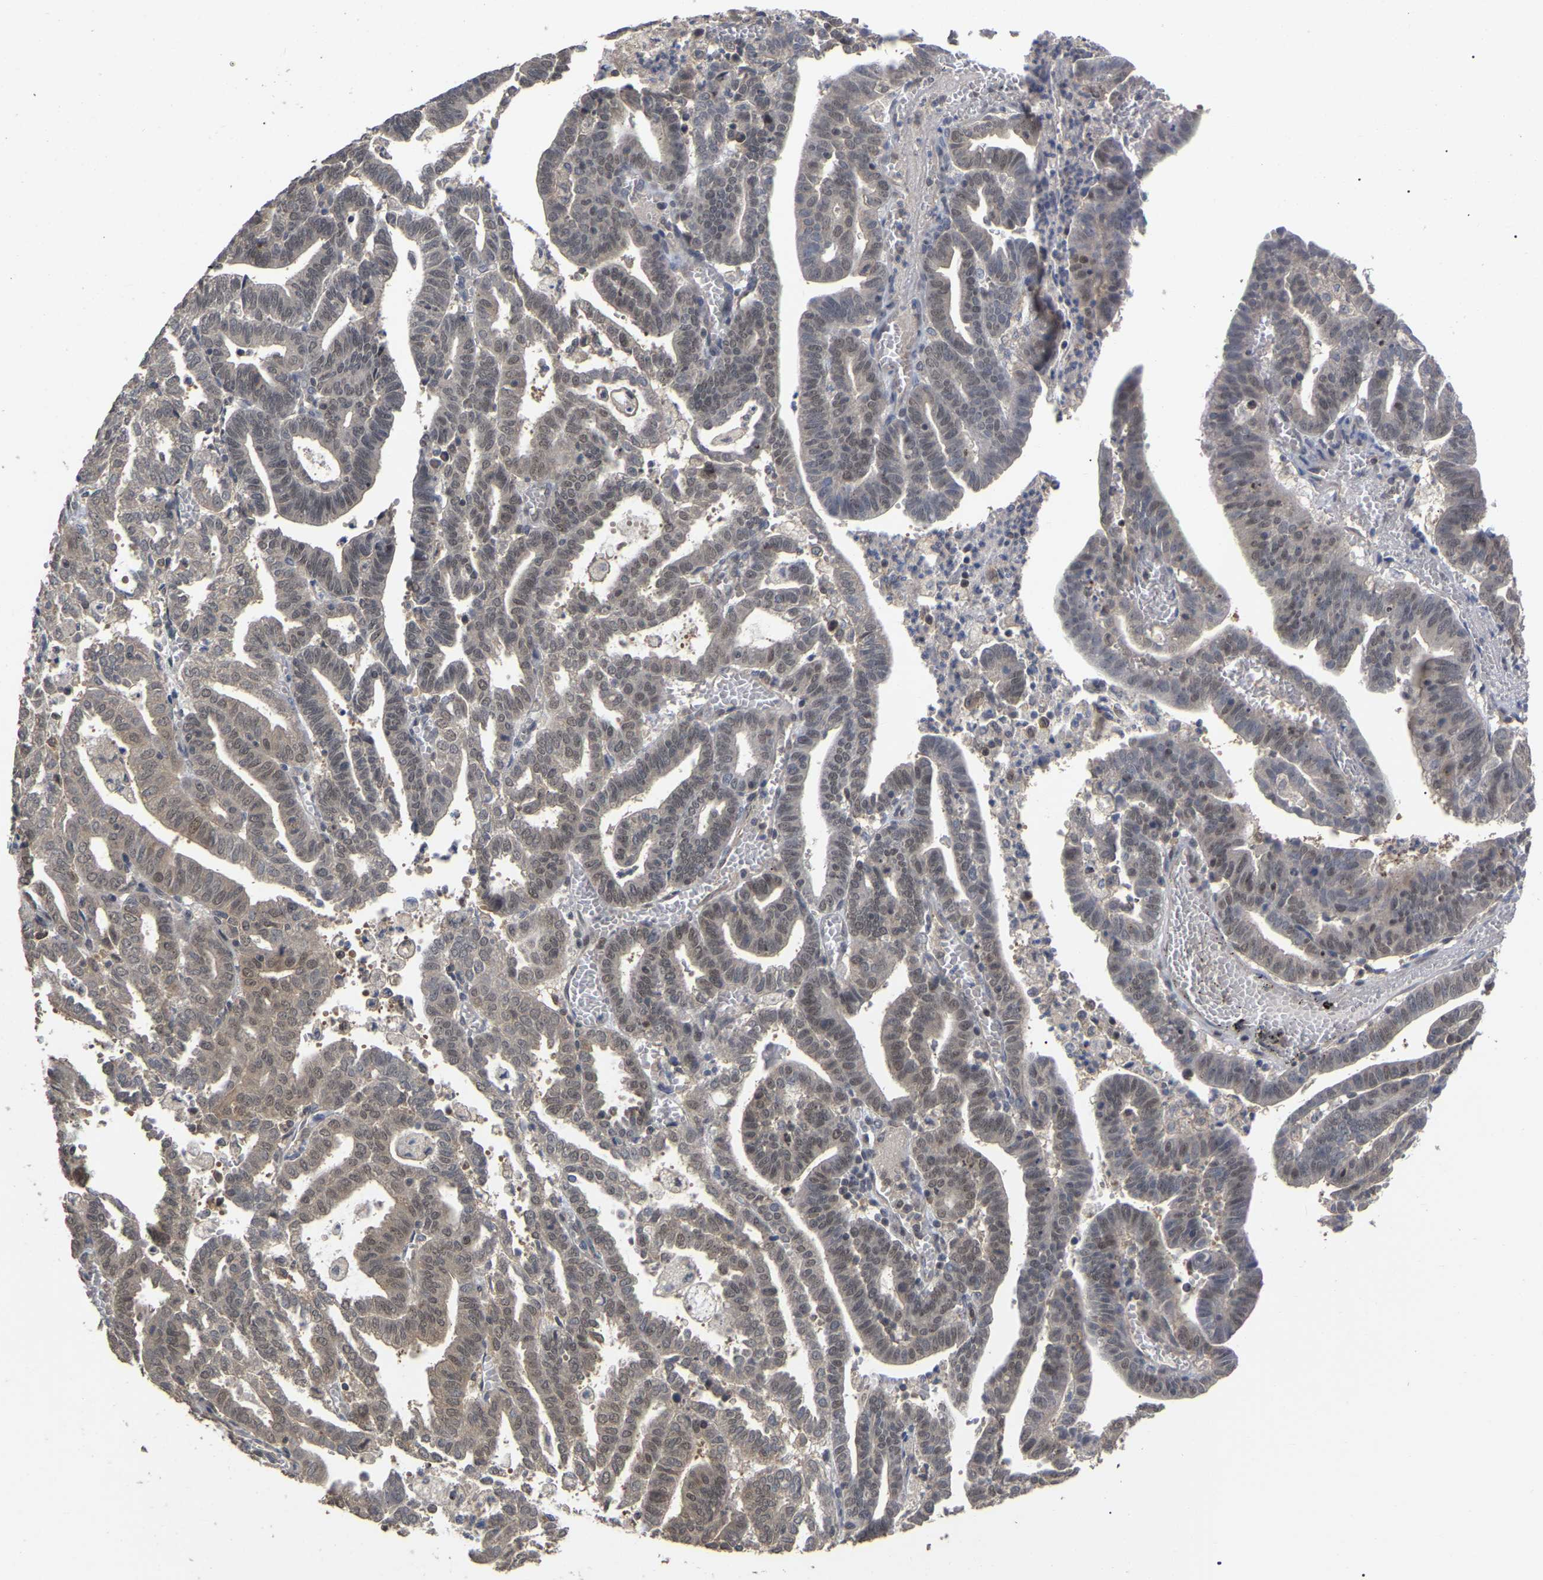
{"staining": {"intensity": "weak", "quantity": "25%-75%", "location": "nuclear"}, "tissue": "endometrial cancer", "cell_type": "Tumor cells", "image_type": "cancer", "snomed": [{"axis": "morphology", "description": "Adenocarcinoma, NOS"}, {"axis": "topography", "description": "Uterus"}], "caption": "The image exhibits immunohistochemical staining of adenocarcinoma (endometrial). There is weak nuclear positivity is appreciated in about 25%-75% of tumor cells. (DAB (3,3'-diaminobenzidine) IHC with brightfield microscopy, high magnification).", "gene": "JAZF1", "patient": {"sex": "female", "age": 83}}